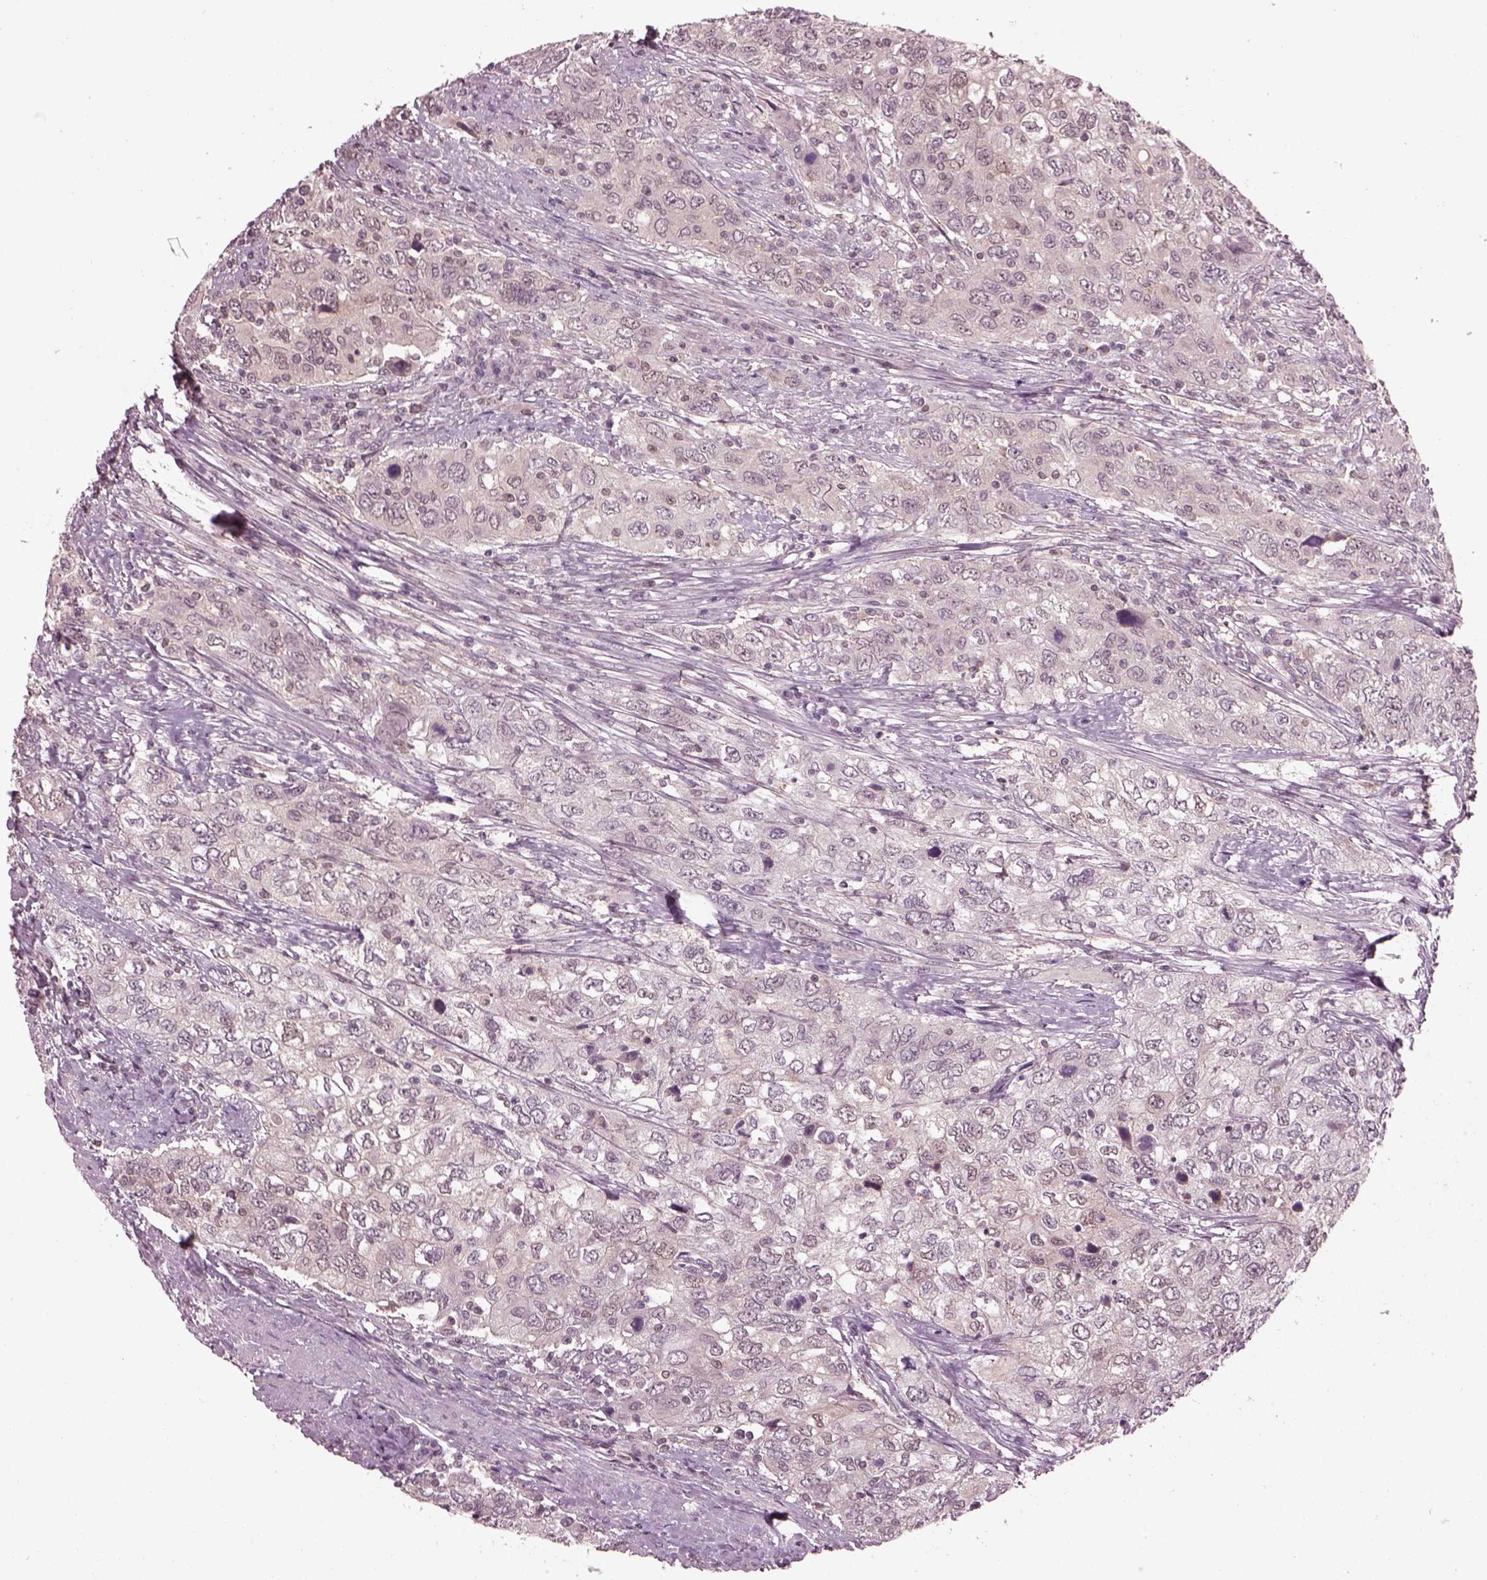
{"staining": {"intensity": "negative", "quantity": "none", "location": "none"}, "tissue": "urothelial cancer", "cell_type": "Tumor cells", "image_type": "cancer", "snomed": [{"axis": "morphology", "description": "Urothelial carcinoma, High grade"}, {"axis": "topography", "description": "Urinary bladder"}], "caption": "The photomicrograph shows no staining of tumor cells in urothelial cancer.", "gene": "SRI", "patient": {"sex": "male", "age": 76}}